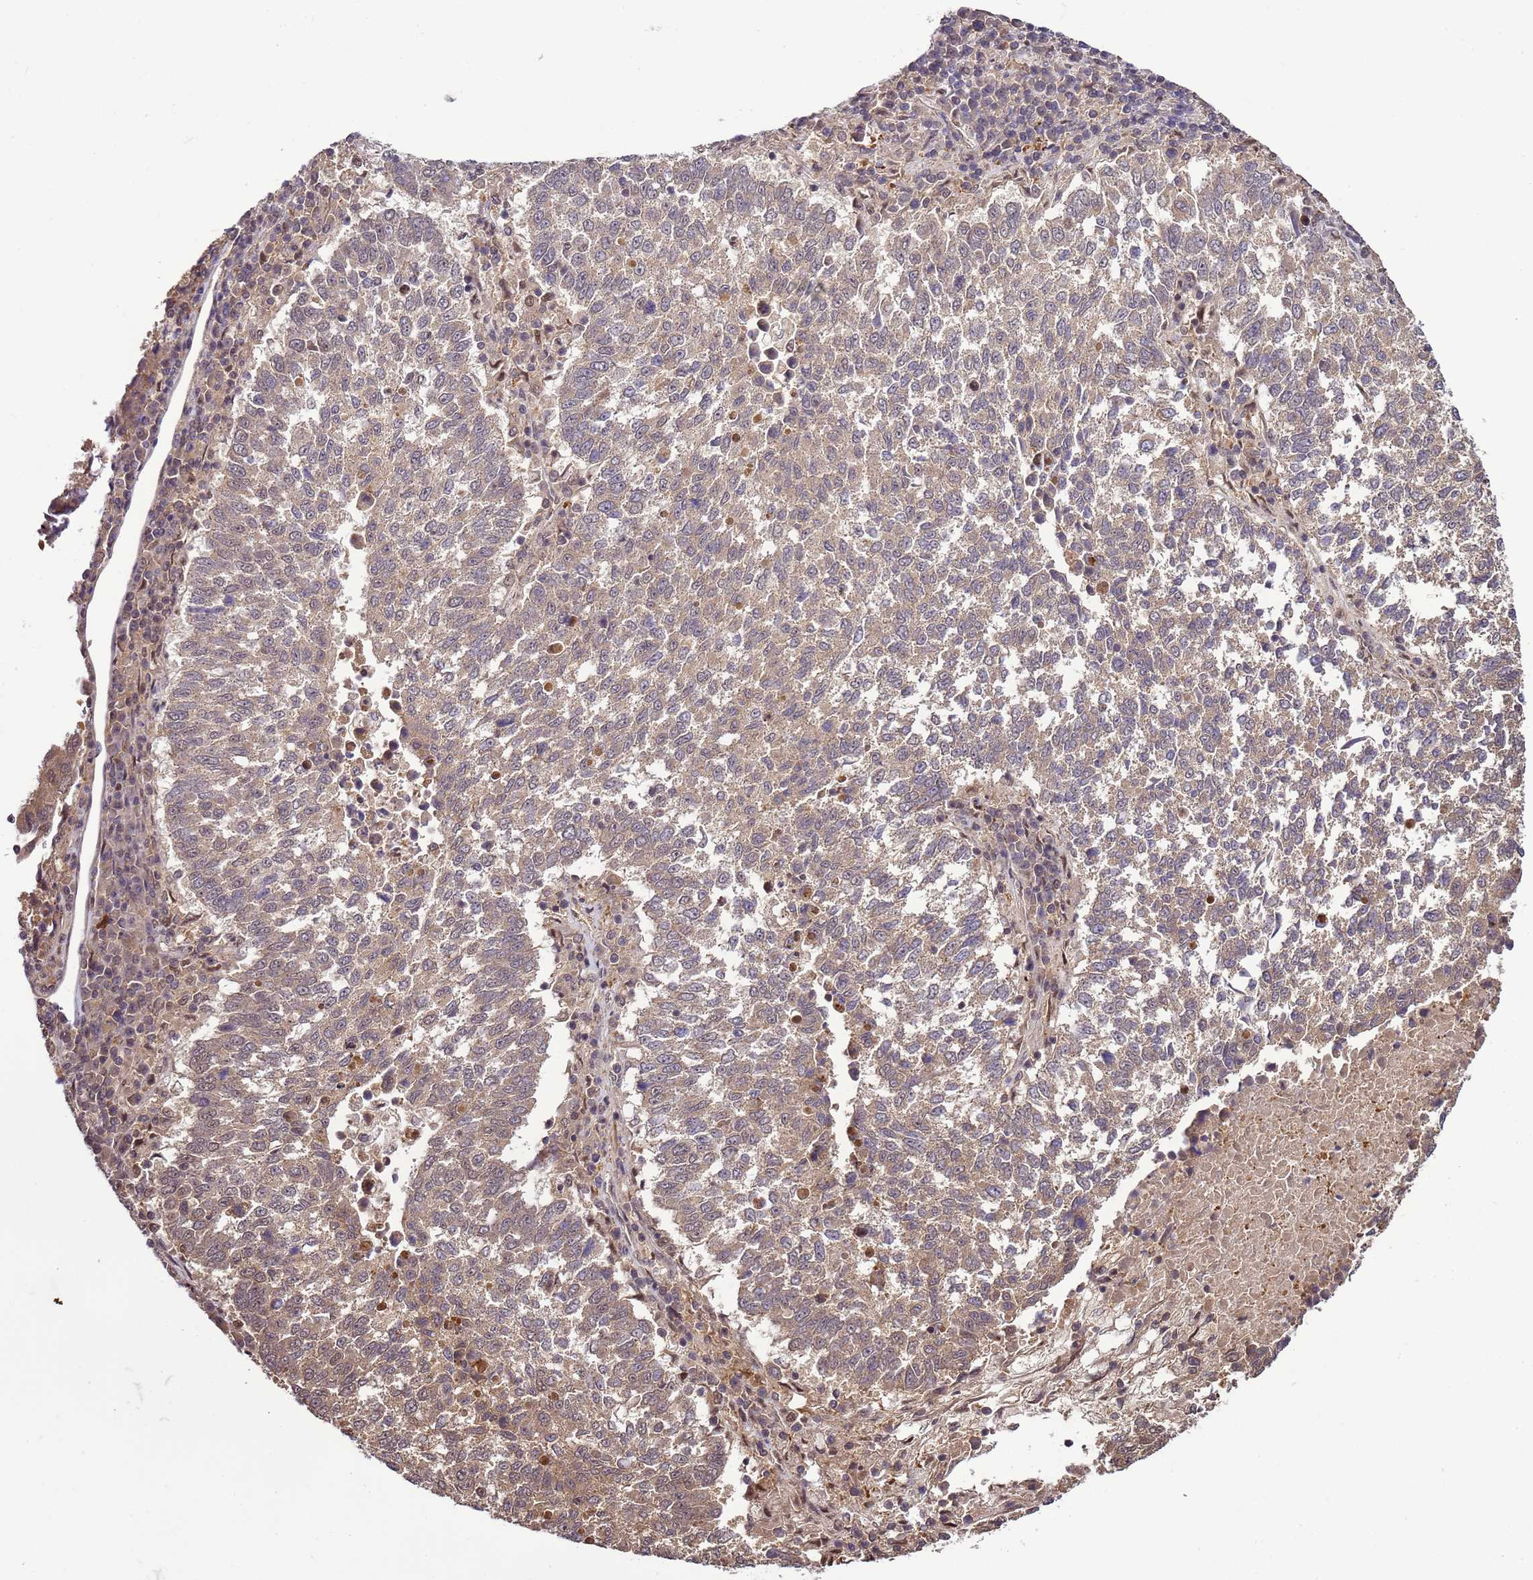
{"staining": {"intensity": "weak", "quantity": ">75%", "location": "cytoplasmic/membranous"}, "tissue": "lung cancer", "cell_type": "Tumor cells", "image_type": "cancer", "snomed": [{"axis": "morphology", "description": "Squamous cell carcinoma, NOS"}, {"axis": "topography", "description": "Lung"}], "caption": "A low amount of weak cytoplasmic/membranous staining is seen in approximately >75% of tumor cells in lung cancer tissue. The staining was performed using DAB (3,3'-diaminobenzidine) to visualize the protein expression in brown, while the nuclei were stained in blue with hematoxylin (Magnification: 20x).", "gene": "GEN1", "patient": {"sex": "male", "age": 73}}